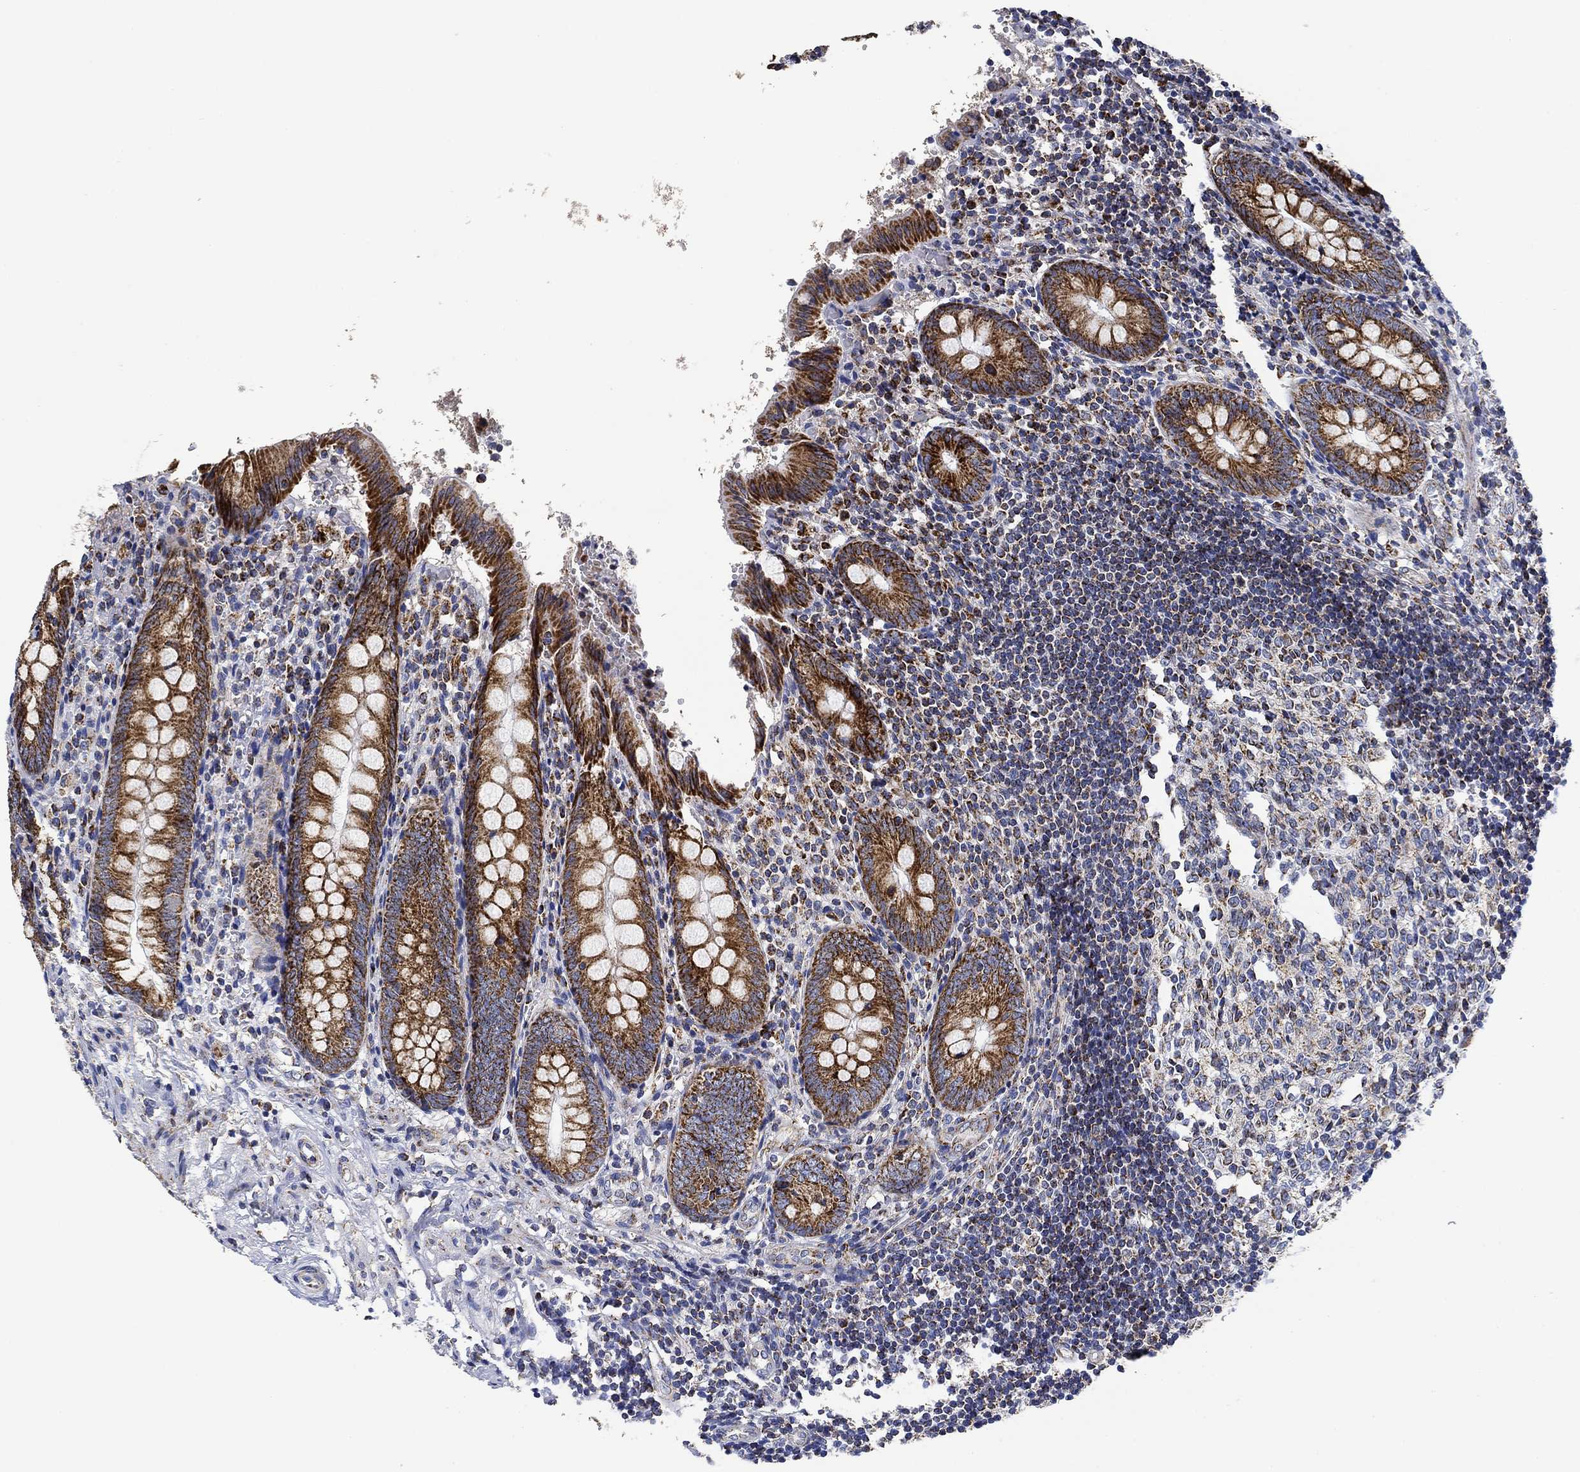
{"staining": {"intensity": "moderate", "quantity": ">75%", "location": "cytoplasmic/membranous"}, "tissue": "appendix", "cell_type": "Glandular cells", "image_type": "normal", "snomed": [{"axis": "morphology", "description": "Normal tissue, NOS"}, {"axis": "topography", "description": "Appendix"}], "caption": "Appendix stained with a brown dye exhibits moderate cytoplasmic/membranous positive expression in about >75% of glandular cells.", "gene": "NDUFS3", "patient": {"sex": "female", "age": 23}}